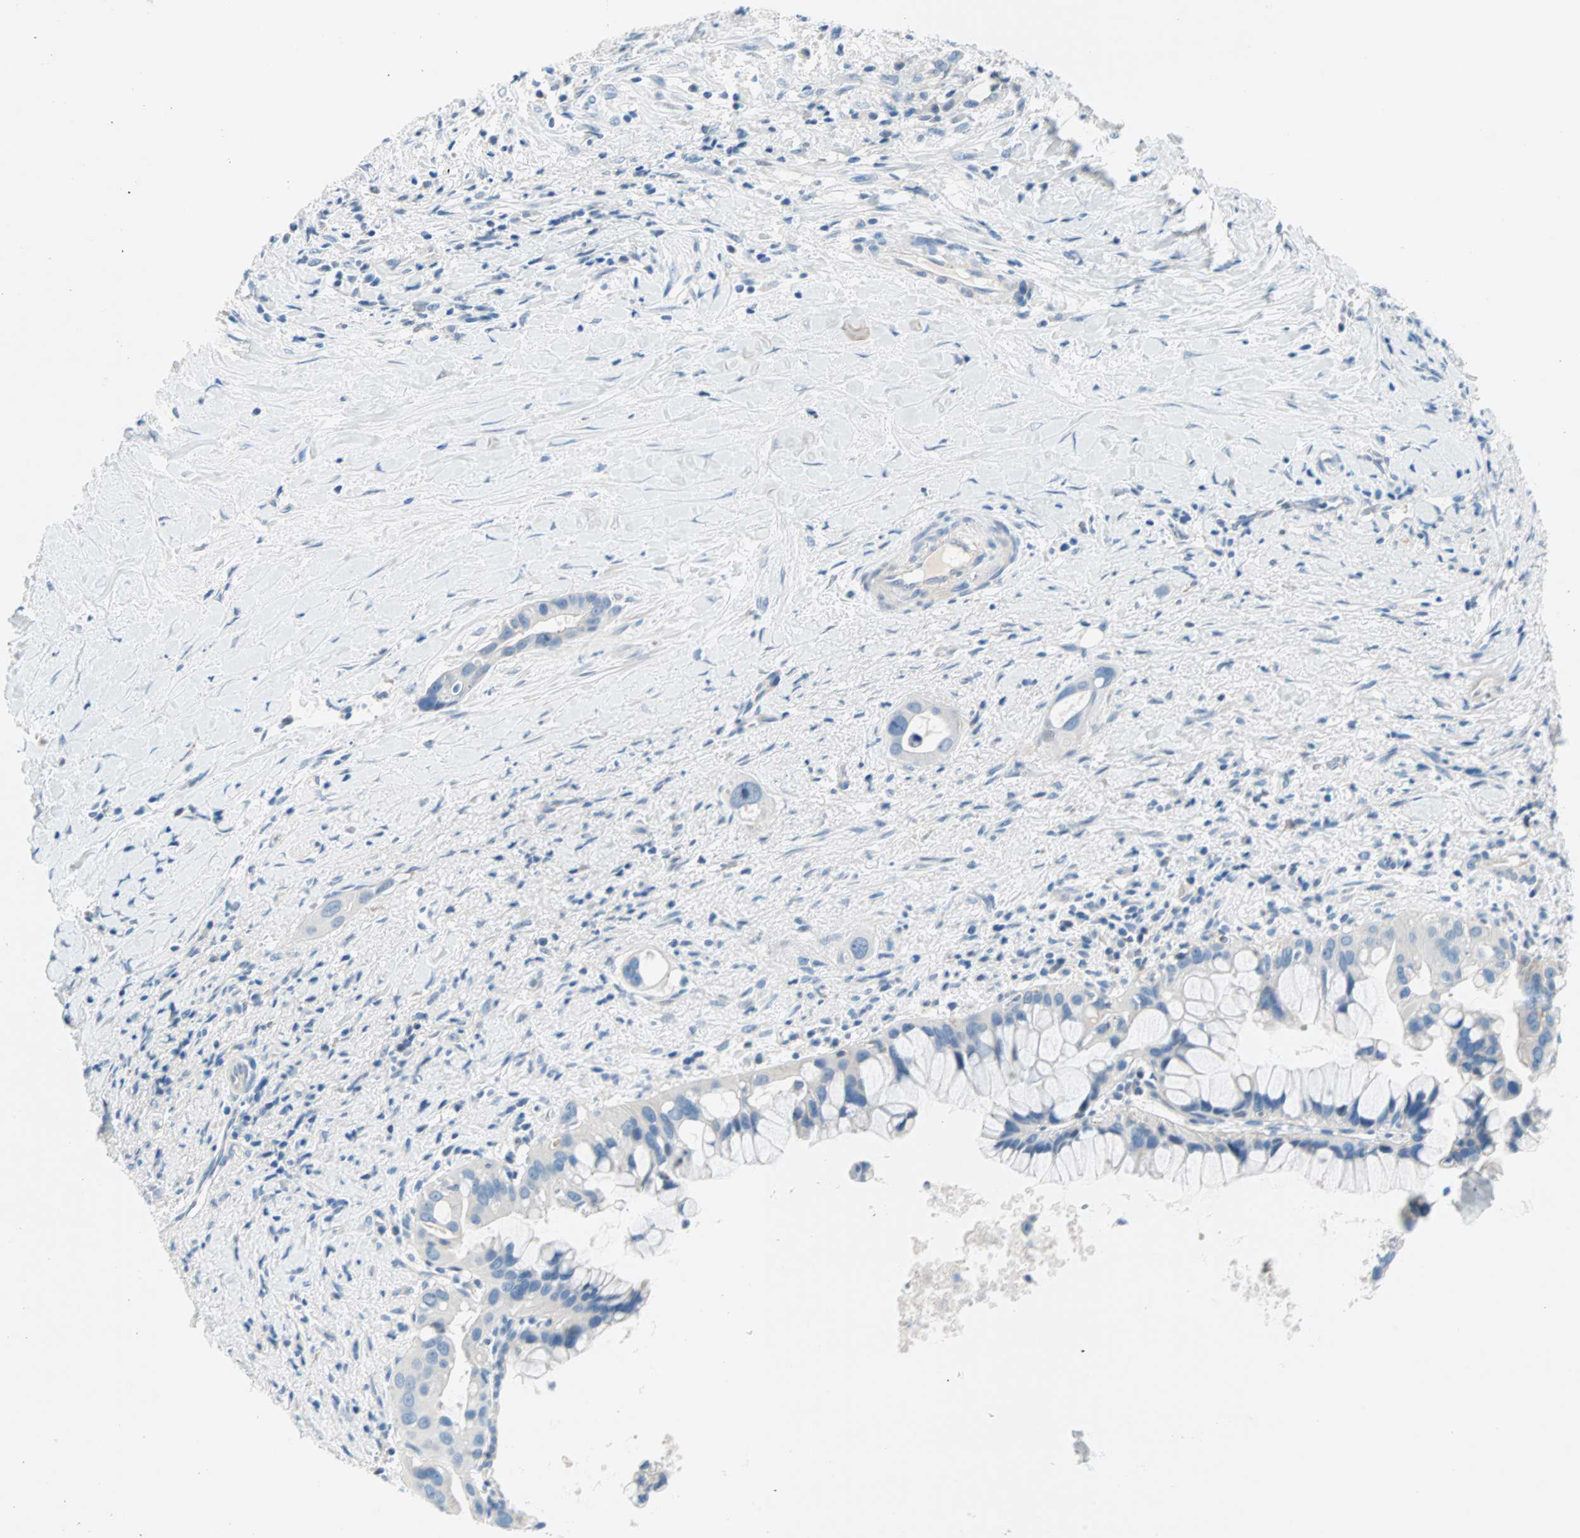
{"staining": {"intensity": "negative", "quantity": "none", "location": "none"}, "tissue": "liver cancer", "cell_type": "Tumor cells", "image_type": "cancer", "snomed": [{"axis": "morphology", "description": "Cholangiocarcinoma"}, {"axis": "topography", "description": "Liver"}], "caption": "IHC of liver cholangiocarcinoma reveals no positivity in tumor cells.", "gene": "TMEM163", "patient": {"sex": "female", "age": 65}}